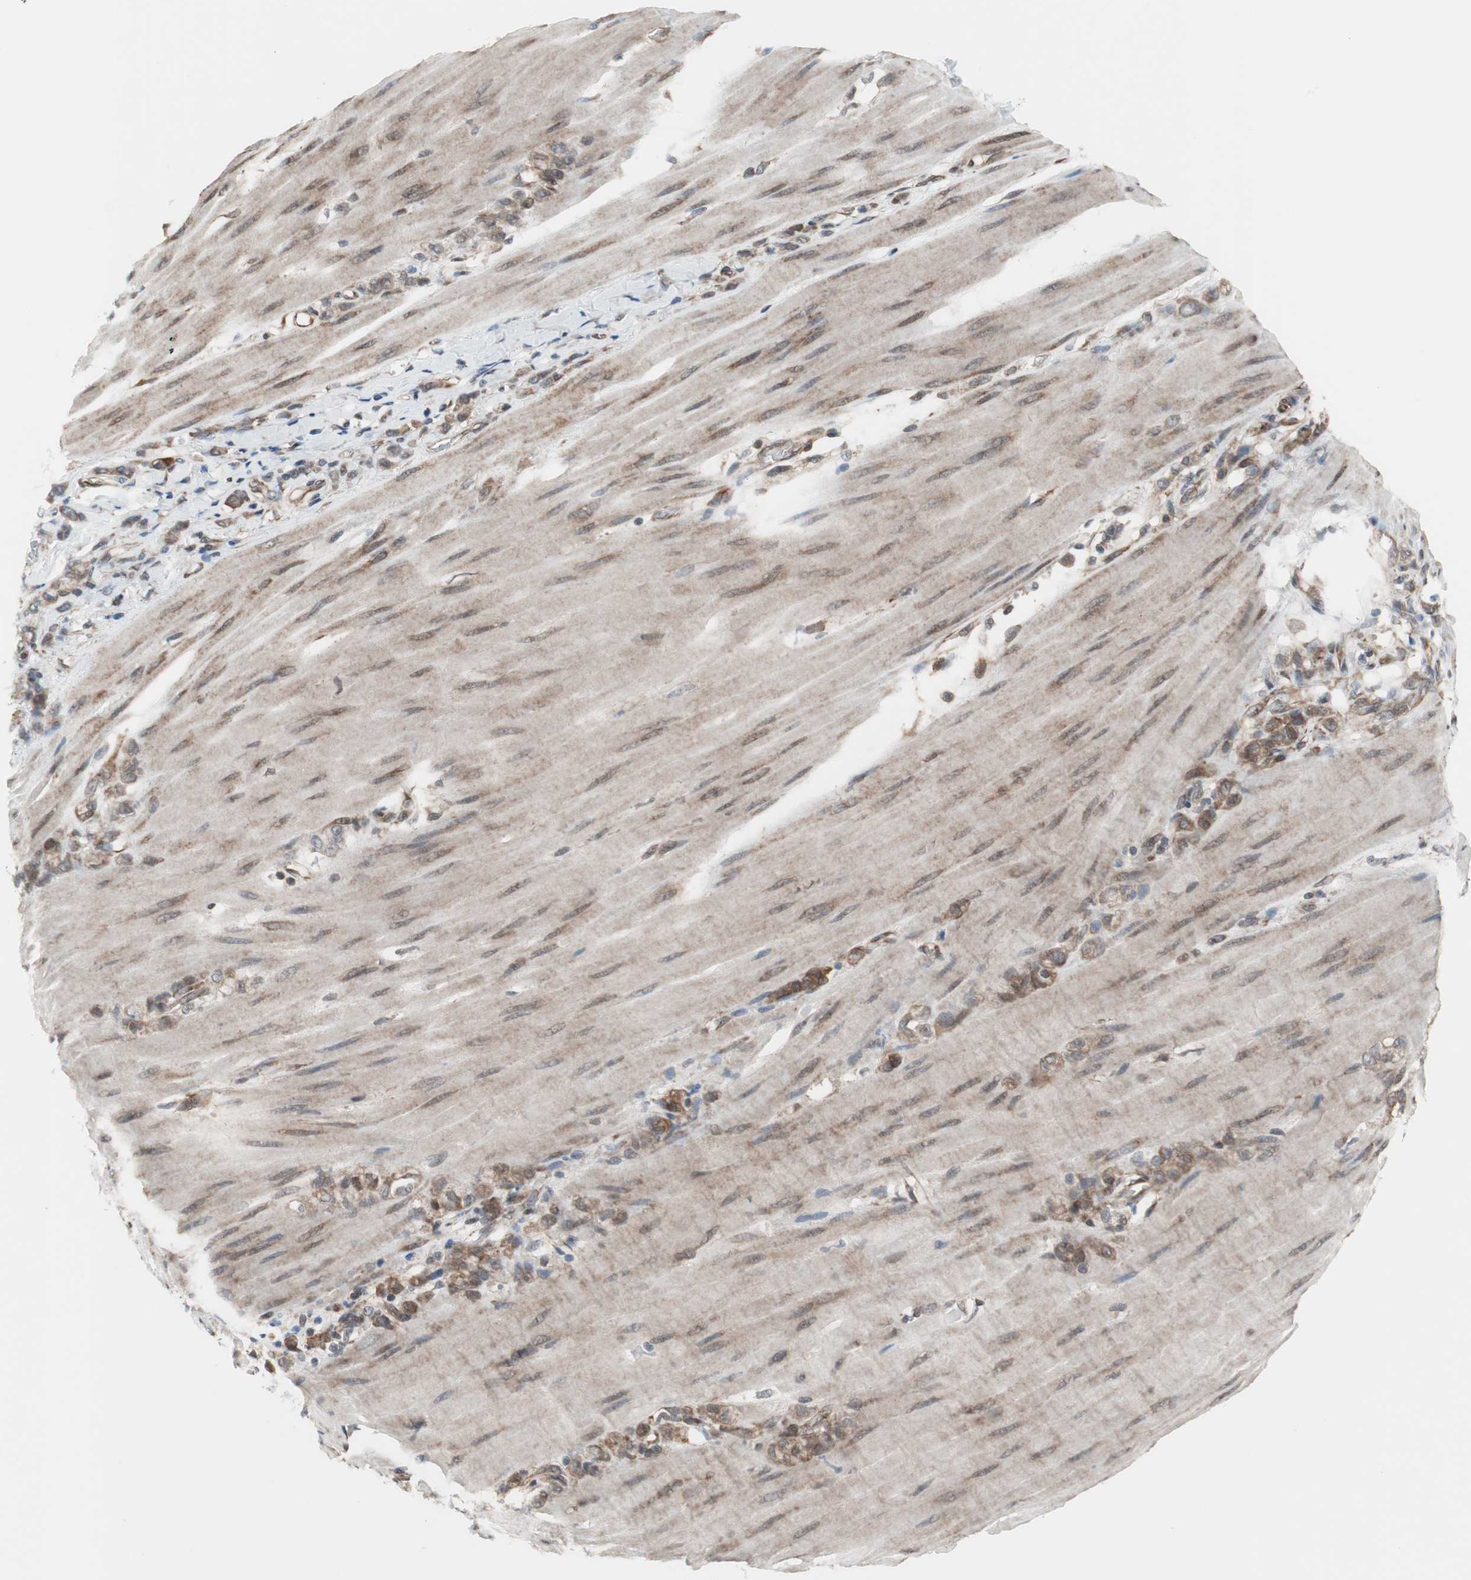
{"staining": {"intensity": "moderate", "quantity": ">75%", "location": "cytoplasmic/membranous"}, "tissue": "stomach cancer", "cell_type": "Tumor cells", "image_type": "cancer", "snomed": [{"axis": "morphology", "description": "Adenocarcinoma, NOS"}, {"axis": "topography", "description": "Stomach"}], "caption": "Stomach cancer stained for a protein shows moderate cytoplasmic/membranous positivity in tumor cells.", "gene": "ZNF512B", "patient": {"sex": "male", "age": 82}}